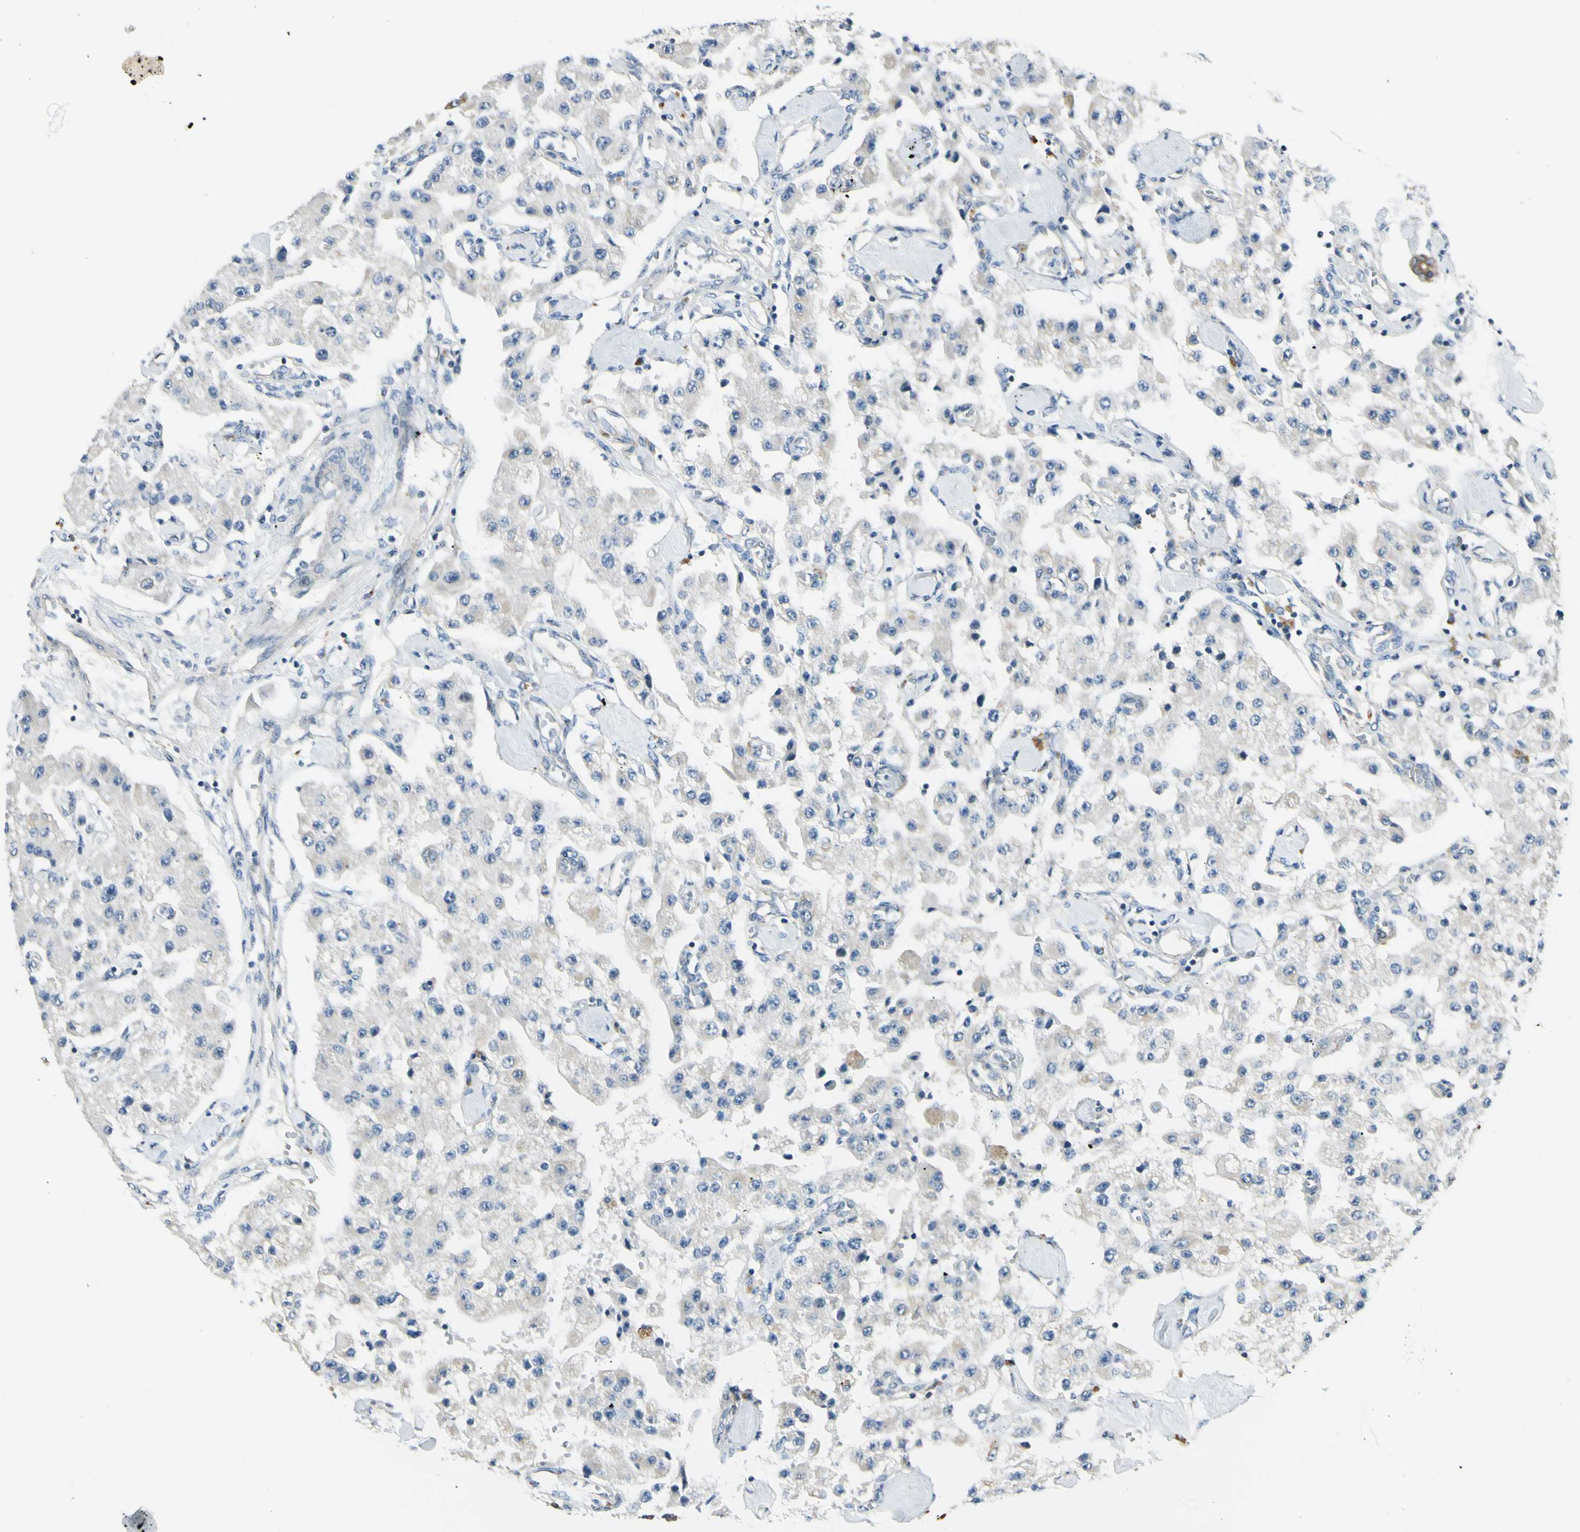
{"staining": {"intensity": "negative", "quantity": "none", "location": "none"}, "tissue": "carcinoid", "cell_type": "Tumor cells", "image_type": "cancer", "snomed": [{"axis": "morphology", "description": "Carcinoid, malignant, NOS"}, {"axis": "topography", "description": "Pancreas"}], "caption": "Protein analysis of carcinoid exhibits no significant positivity in tumor cells.", "gene": "LAMA3", "patient": {"sex": "male", "age": 41}}